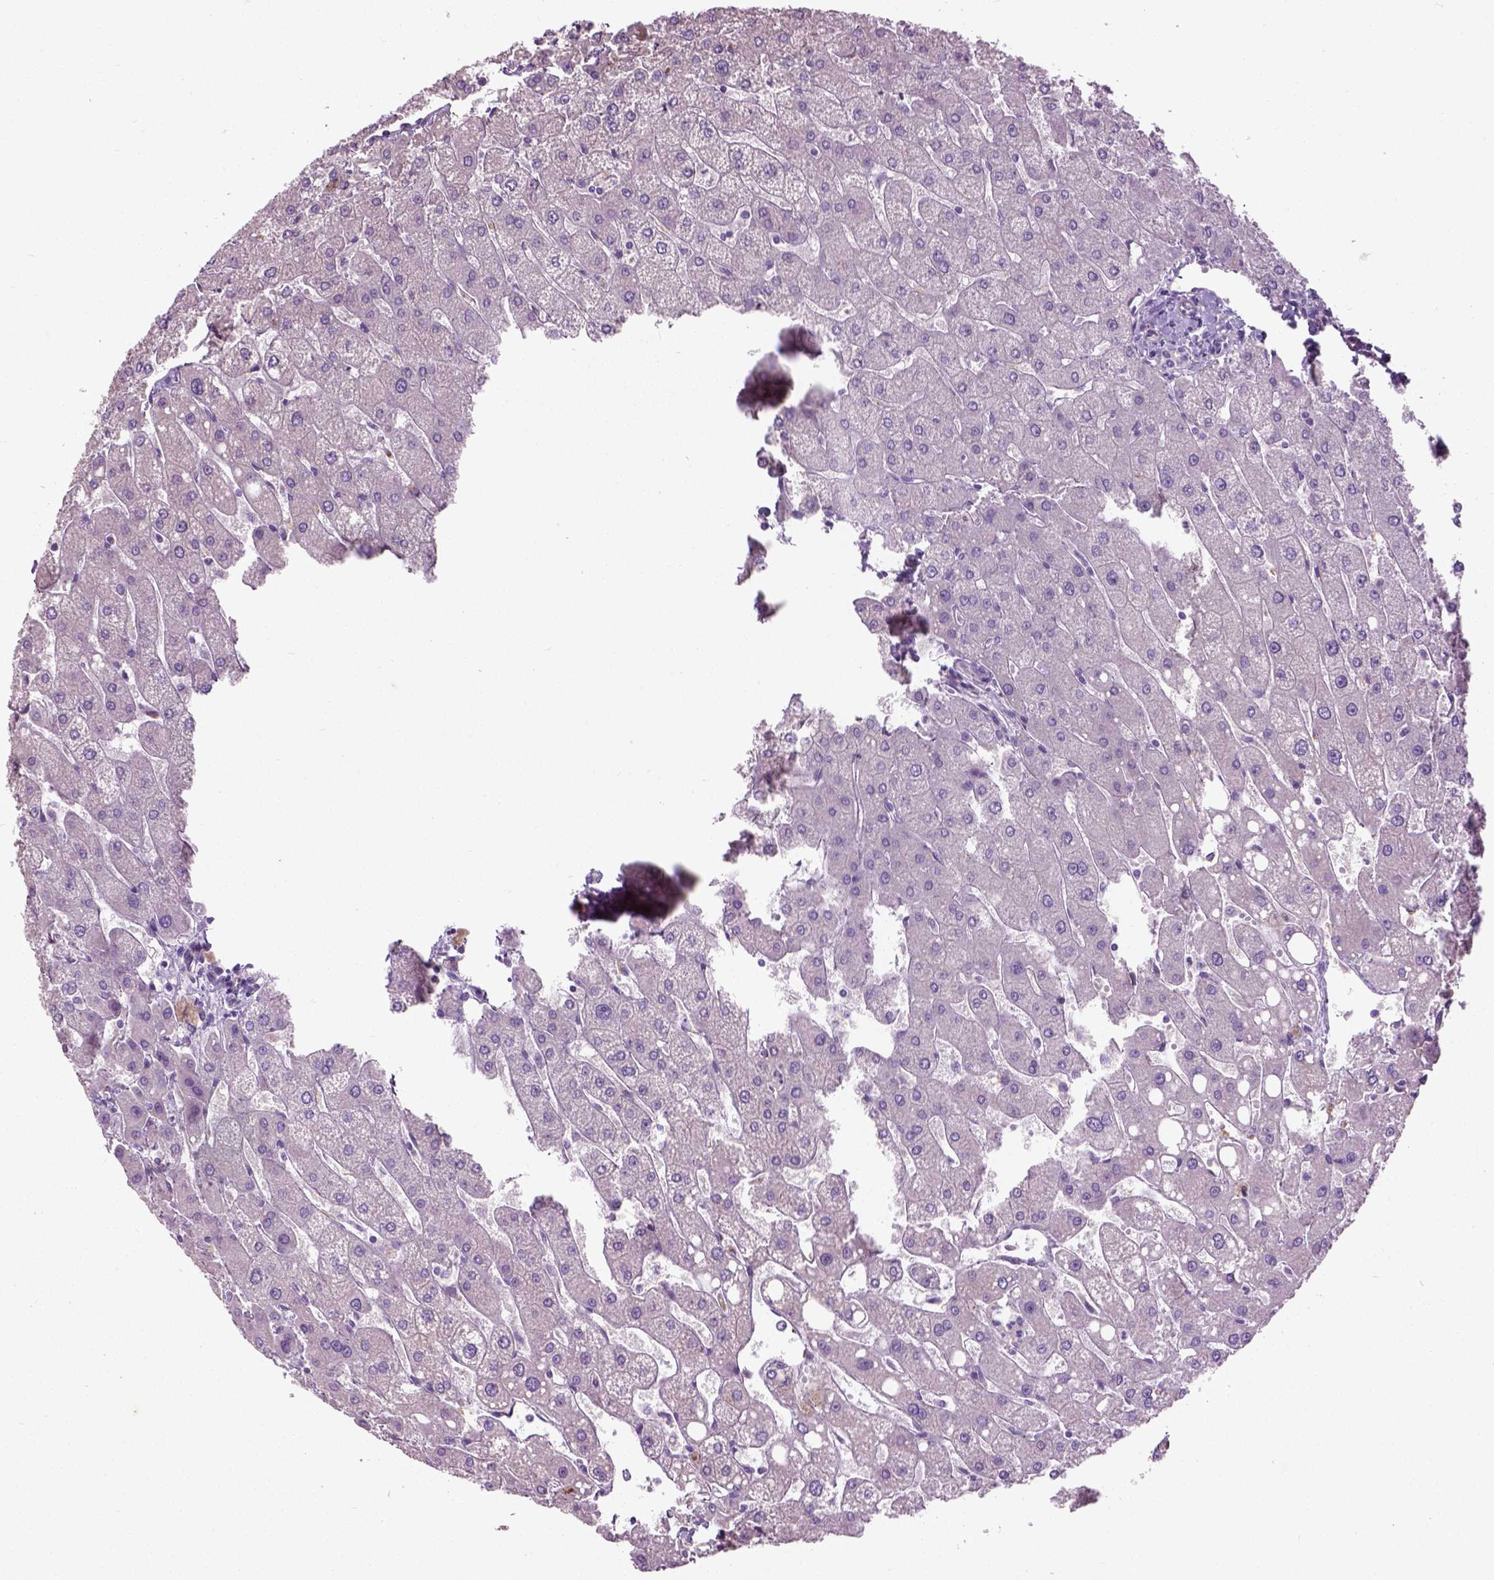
{"staining": {"intensity": "negative", "quantity": "none", "location": "none"}, "tissue": "liver", "cell_type": "Cholangiocytes", "image_type": "normal", "snomed": [{"axis": "morphology", "description": "Normal tissue, NOS"}, {"axis": "topography", "description": "Liver"}], "caption": "This is a micrograph of immunohistochemistry staining of benign liver, which shows no positivity in cholangiocytes. Nuclei are stained in blue.", "gene": "PKP3", "patient": {"sex": "male", "age": 67}}